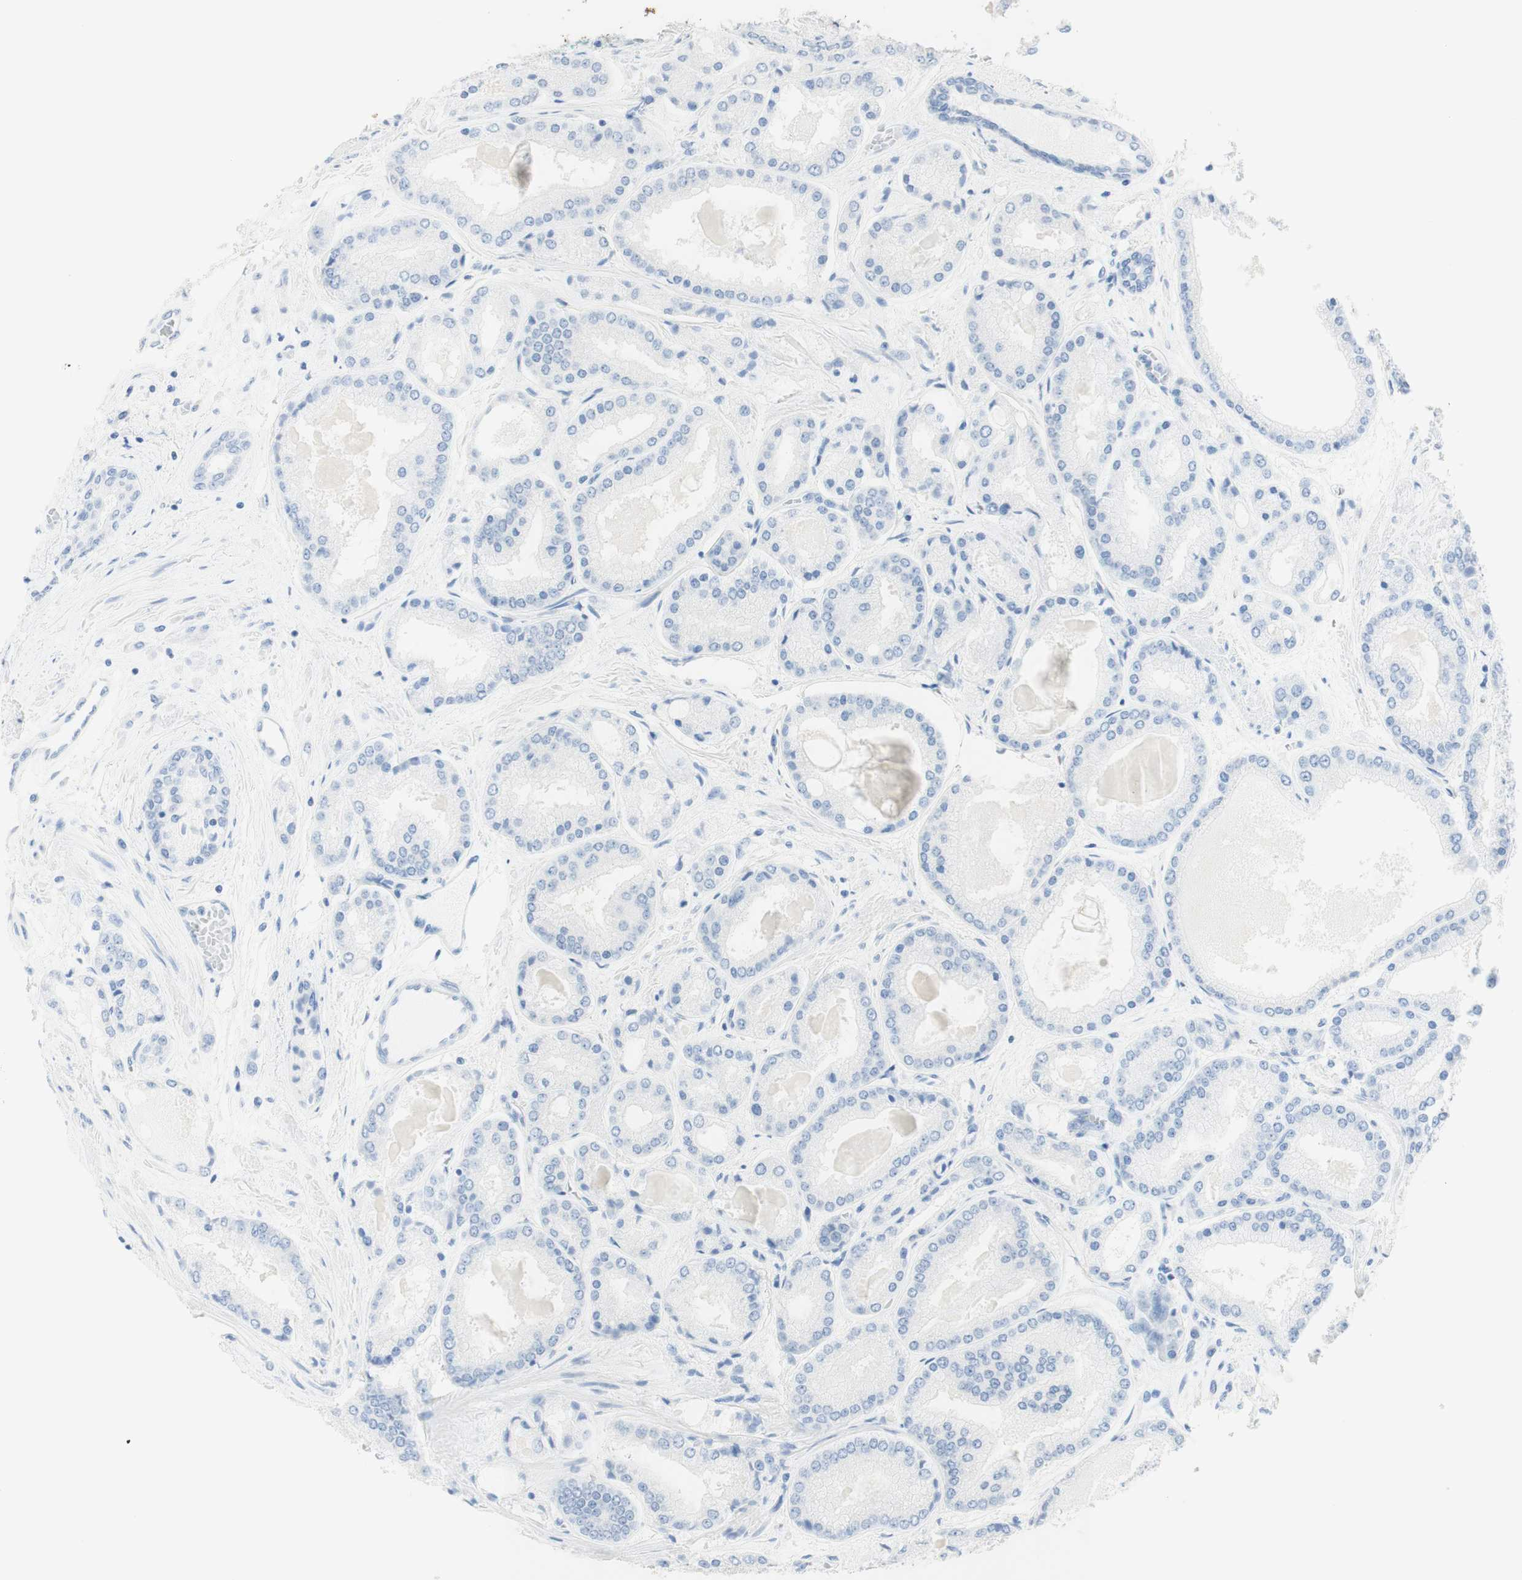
{"staining": {"intensity": "negative", "quantity": "none", "location": "none"}, "tissue": "prostate cancer", "cell_type": "Tumor cells", "image_type": "cancer", "snomed": [{"axis": "morphology", "description": "Adenocarcinoma, High grade"}, {"axis": "topography", "description": "Prostate"}], "caption": "Tumor cells show no significant expression in prostate cancer (adenocarcinoma (high-grade)).", "gene": "TPO", "patient": {"sex": "male", "age": 59}}